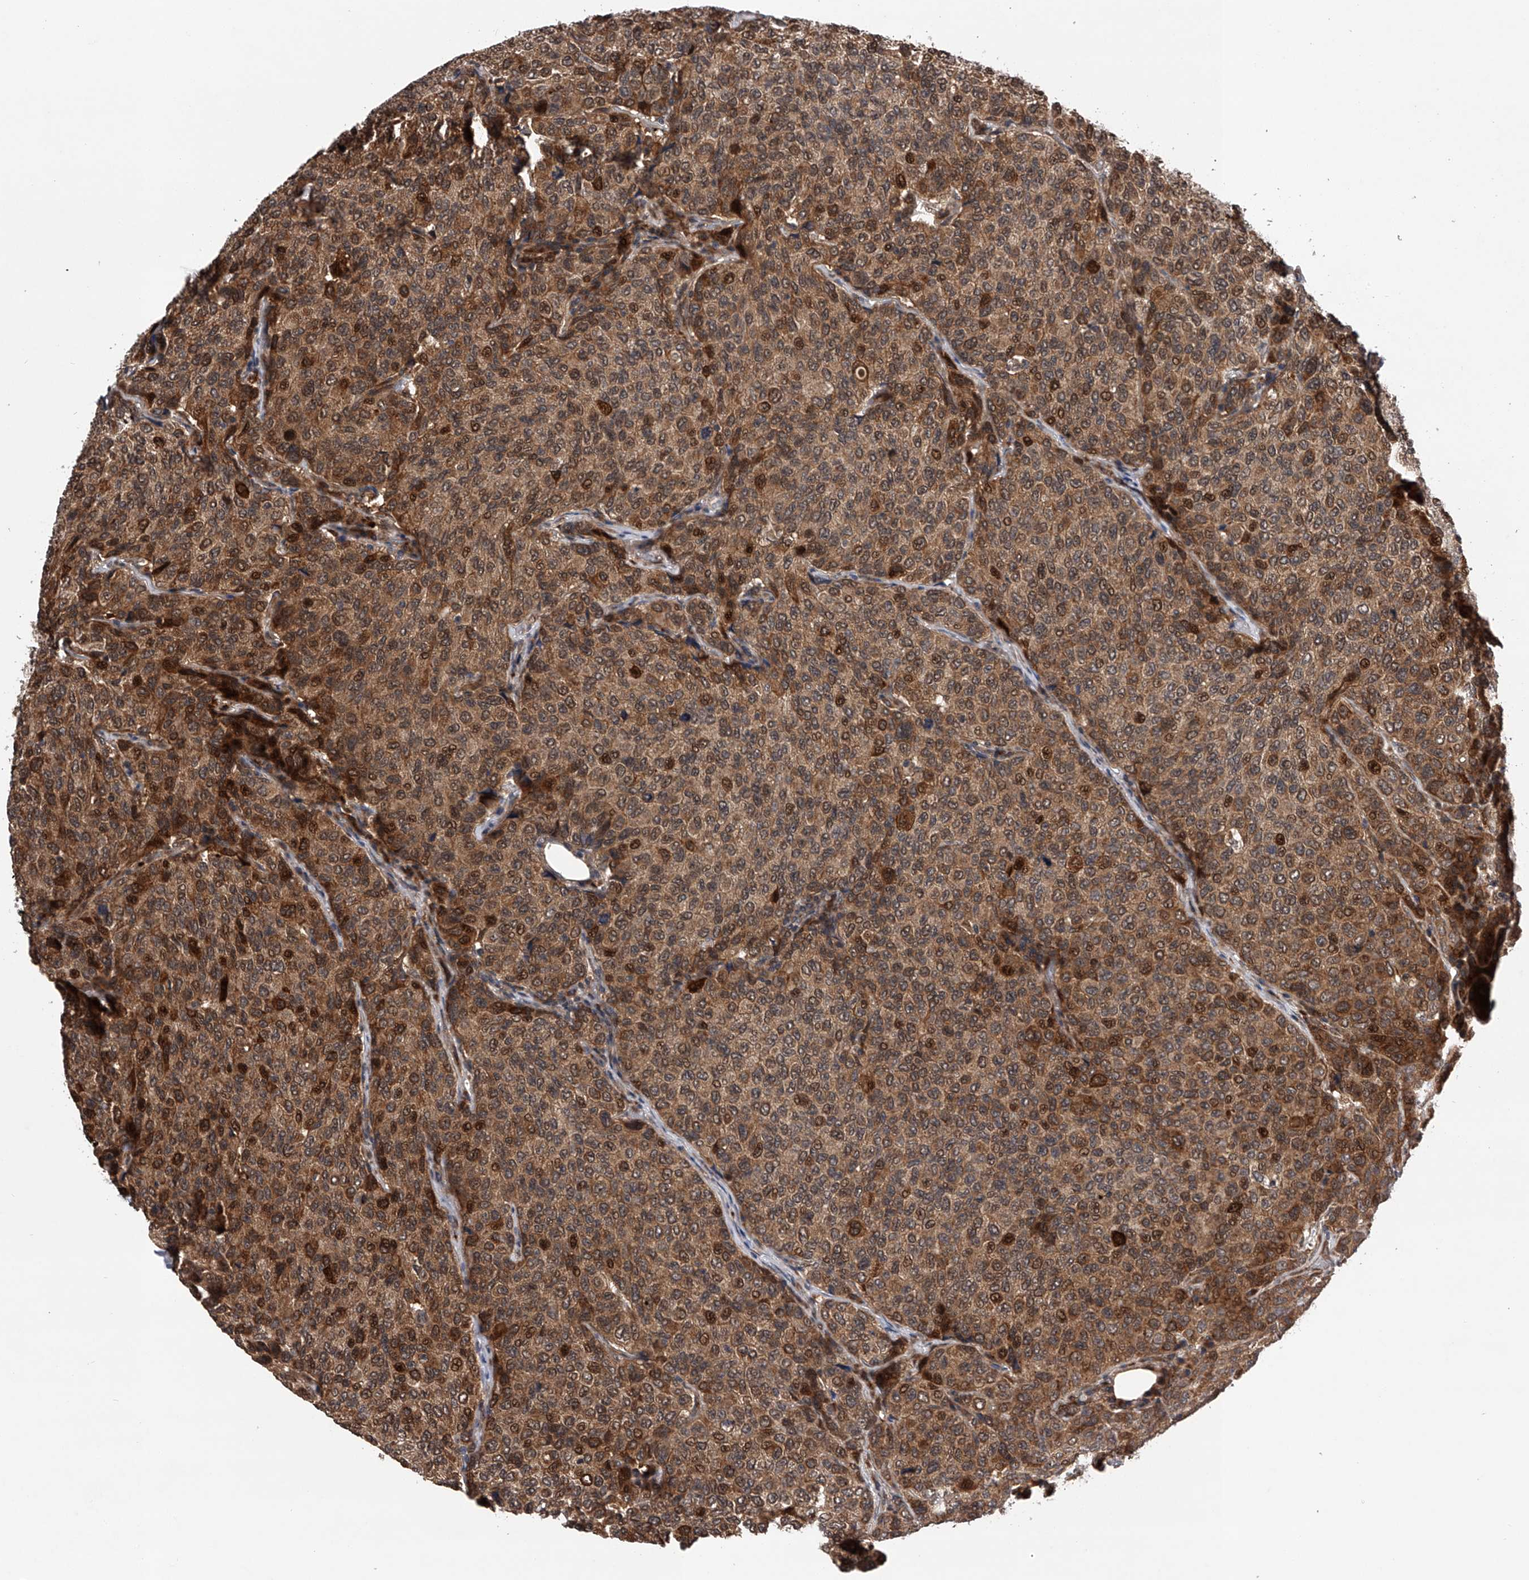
{"staining": {"intensity": "strong", "quantity": ">75%", "location": "cytoplasmic/membranous,nuclear"}, "tissue": "breast cancer", "cell_type": "Tumor cells", "image_type": "cancer", "snomed": [{"axis": "morphology", "description": "Duct carcinoma"}, {"axis": "topography", "description": "Breast"}], "caption": "Immunohistochemistry (DAB) staining of infiltrating ductal carcinoma (breast) displays strong cytoplasmic/membranous and nuclear protein positivity in about >75% of tumor cells.", "gene": "MAP3K11", "patient": {"sex": "female", "age": 55}}